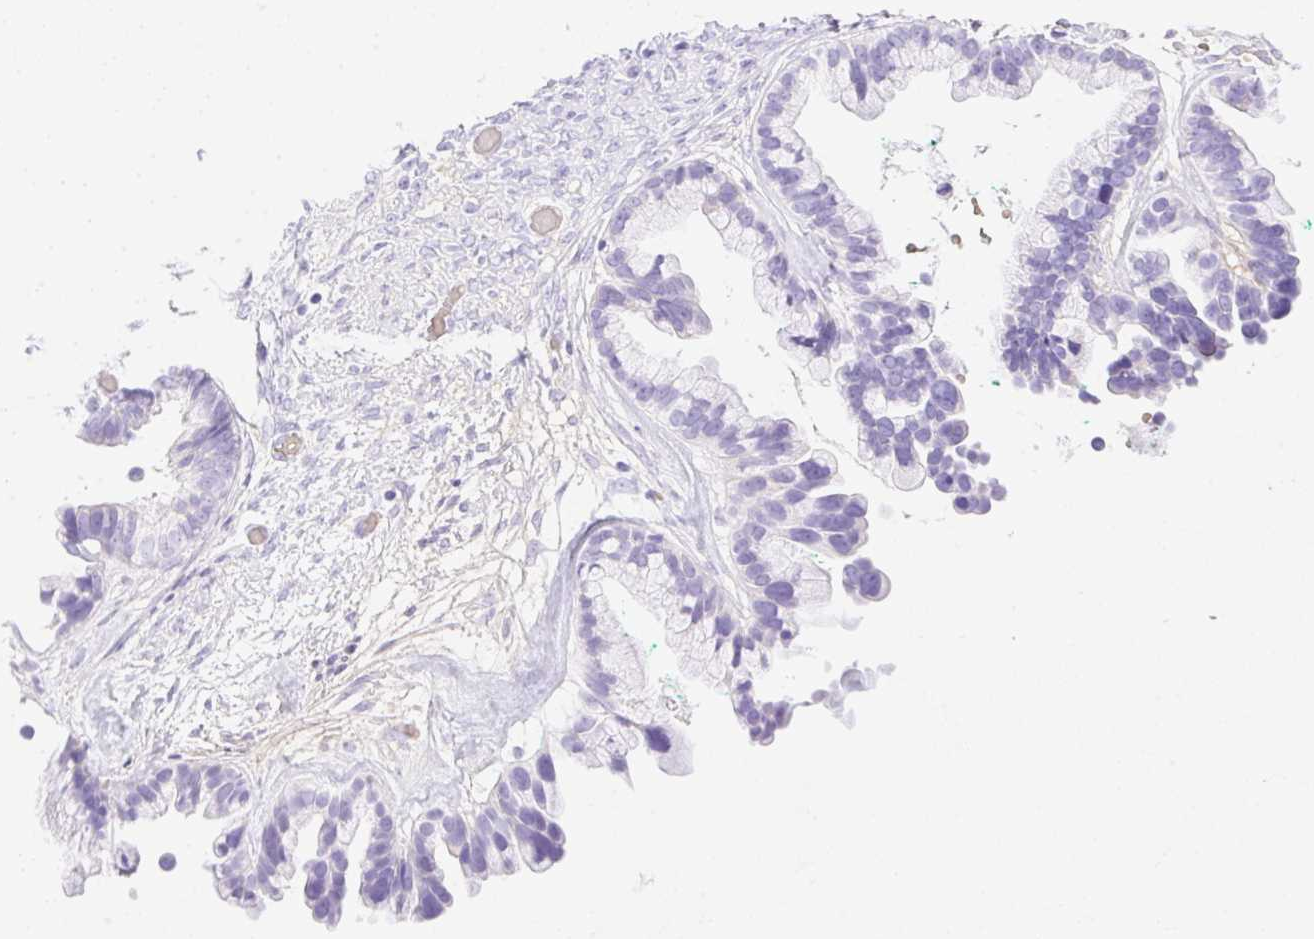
{"staining": {"intensity": "negative", "quantity": "none", "location": "none"}, "tissue": "ovarian cancer", "cell_type": "Tumor cells", "image_type": "cancer", "snomed": [{"axis": "morphology", "description": "Cystadenocarcinoma, serous, NOS"}, {"axis": "topography", "description": "Ovary"}], "caption": "IHC of ovarian serous cystadenocarcinoma displays no staining in tumor cells. (Brightfield microscopy of DAB IHC at high magnification).", "gene": "CDX1", "patient": {"sex": "female", "age": 56}}